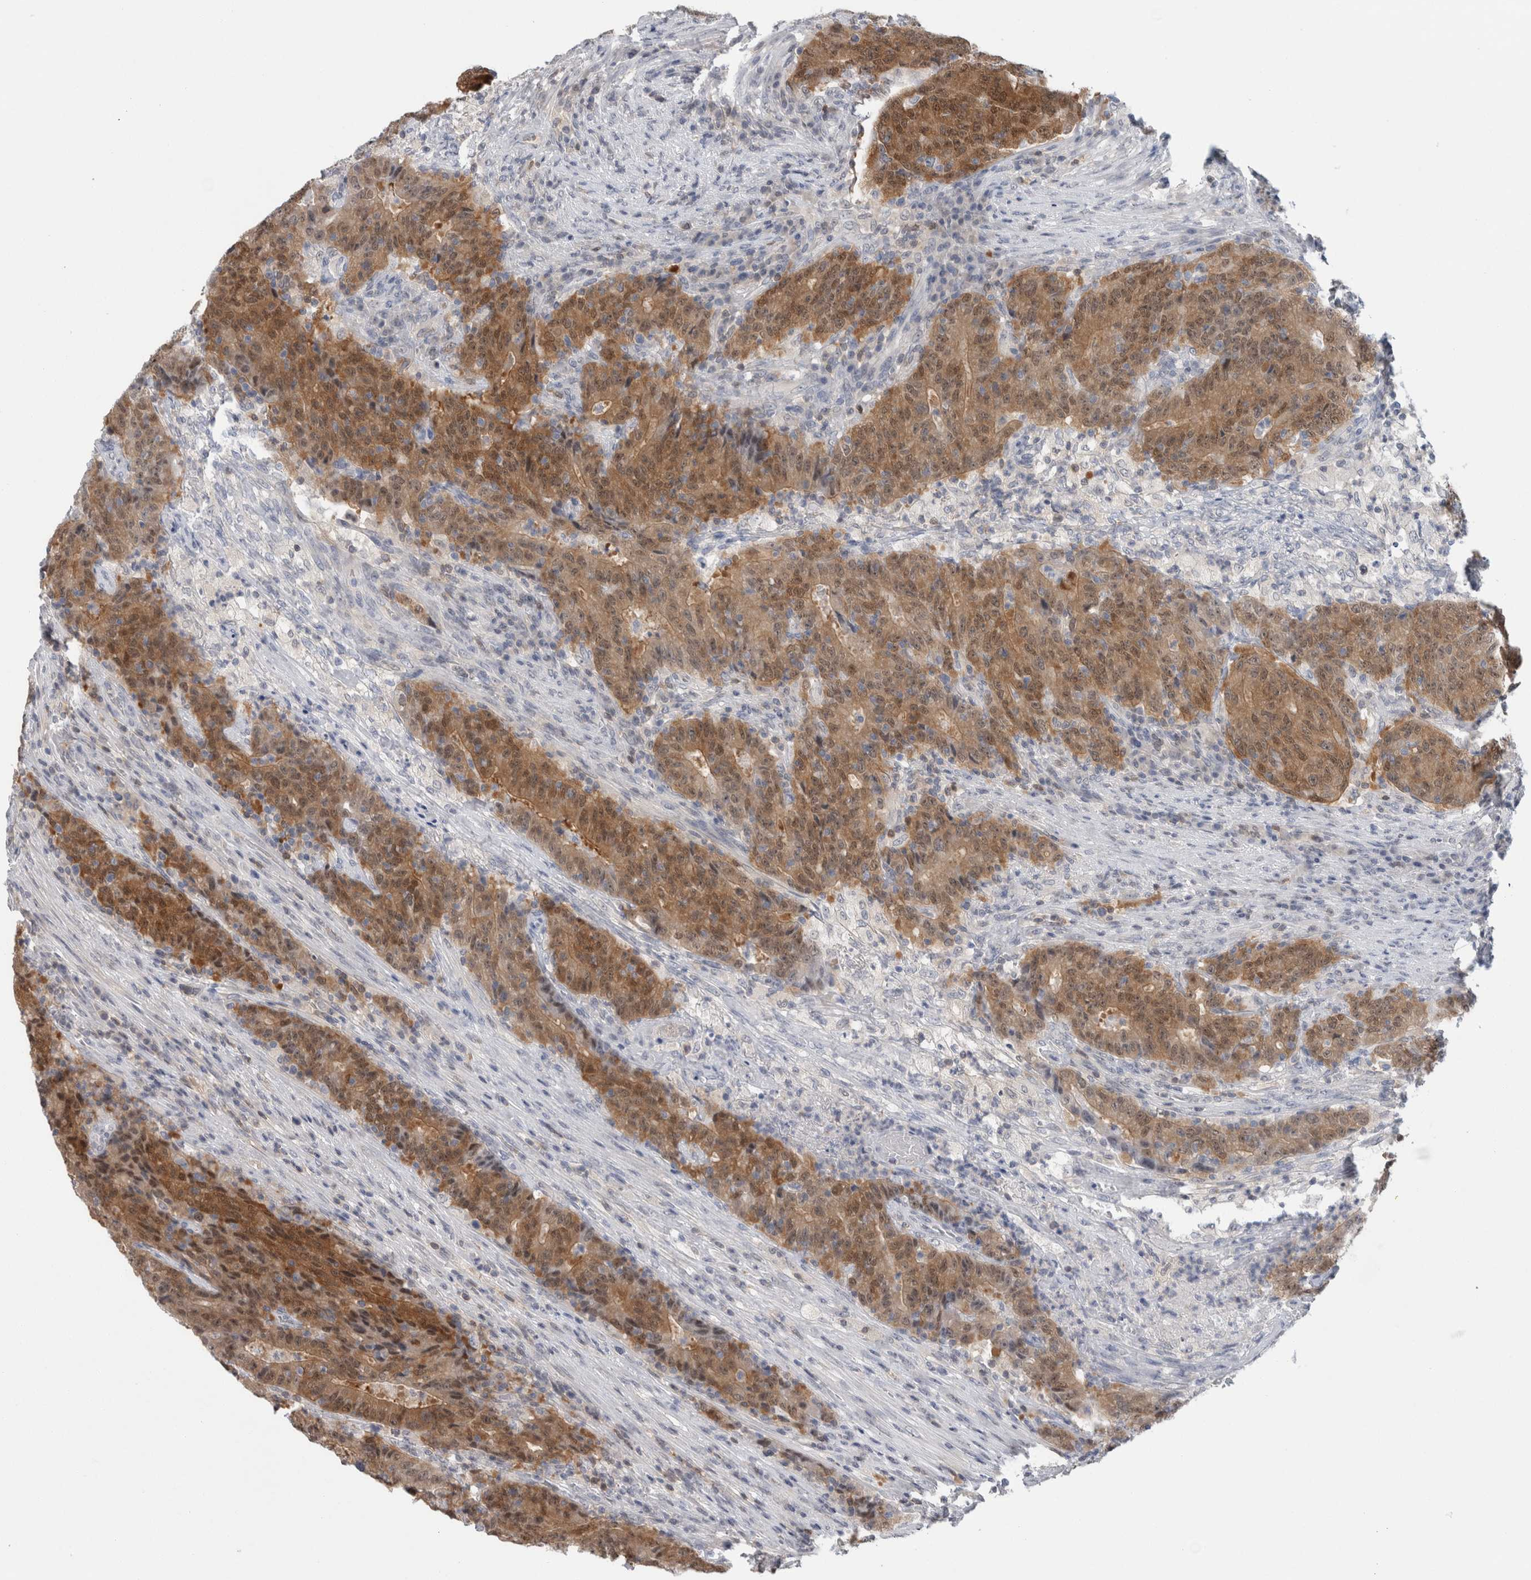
{"staining": {"intensity": "moderate", "quantity": ">75%", "location": "cytoplasmic/membranous,nuclear"}, "tissue": "colorectal cancer", "cell_type": "Tumor cells", "image_type": "cancer", "snomed": [{"axis": "morphology", "description": "Normal tissue, NOS"}, {"axis": "morphology", "description": "Adenocarcinoma, NOS"}, {"axis": "topography", "description": "Colon"}], "caption": "Brown immunohistochemical staining in human colorectal cancer (adenocarcinoma) demonstrates moderate cytoplasmic/membranous and nuclear positivity in approximately >75% of tumor cells.", "gene": "CASP6", "patient": {"sex": "female", "age": 75}}